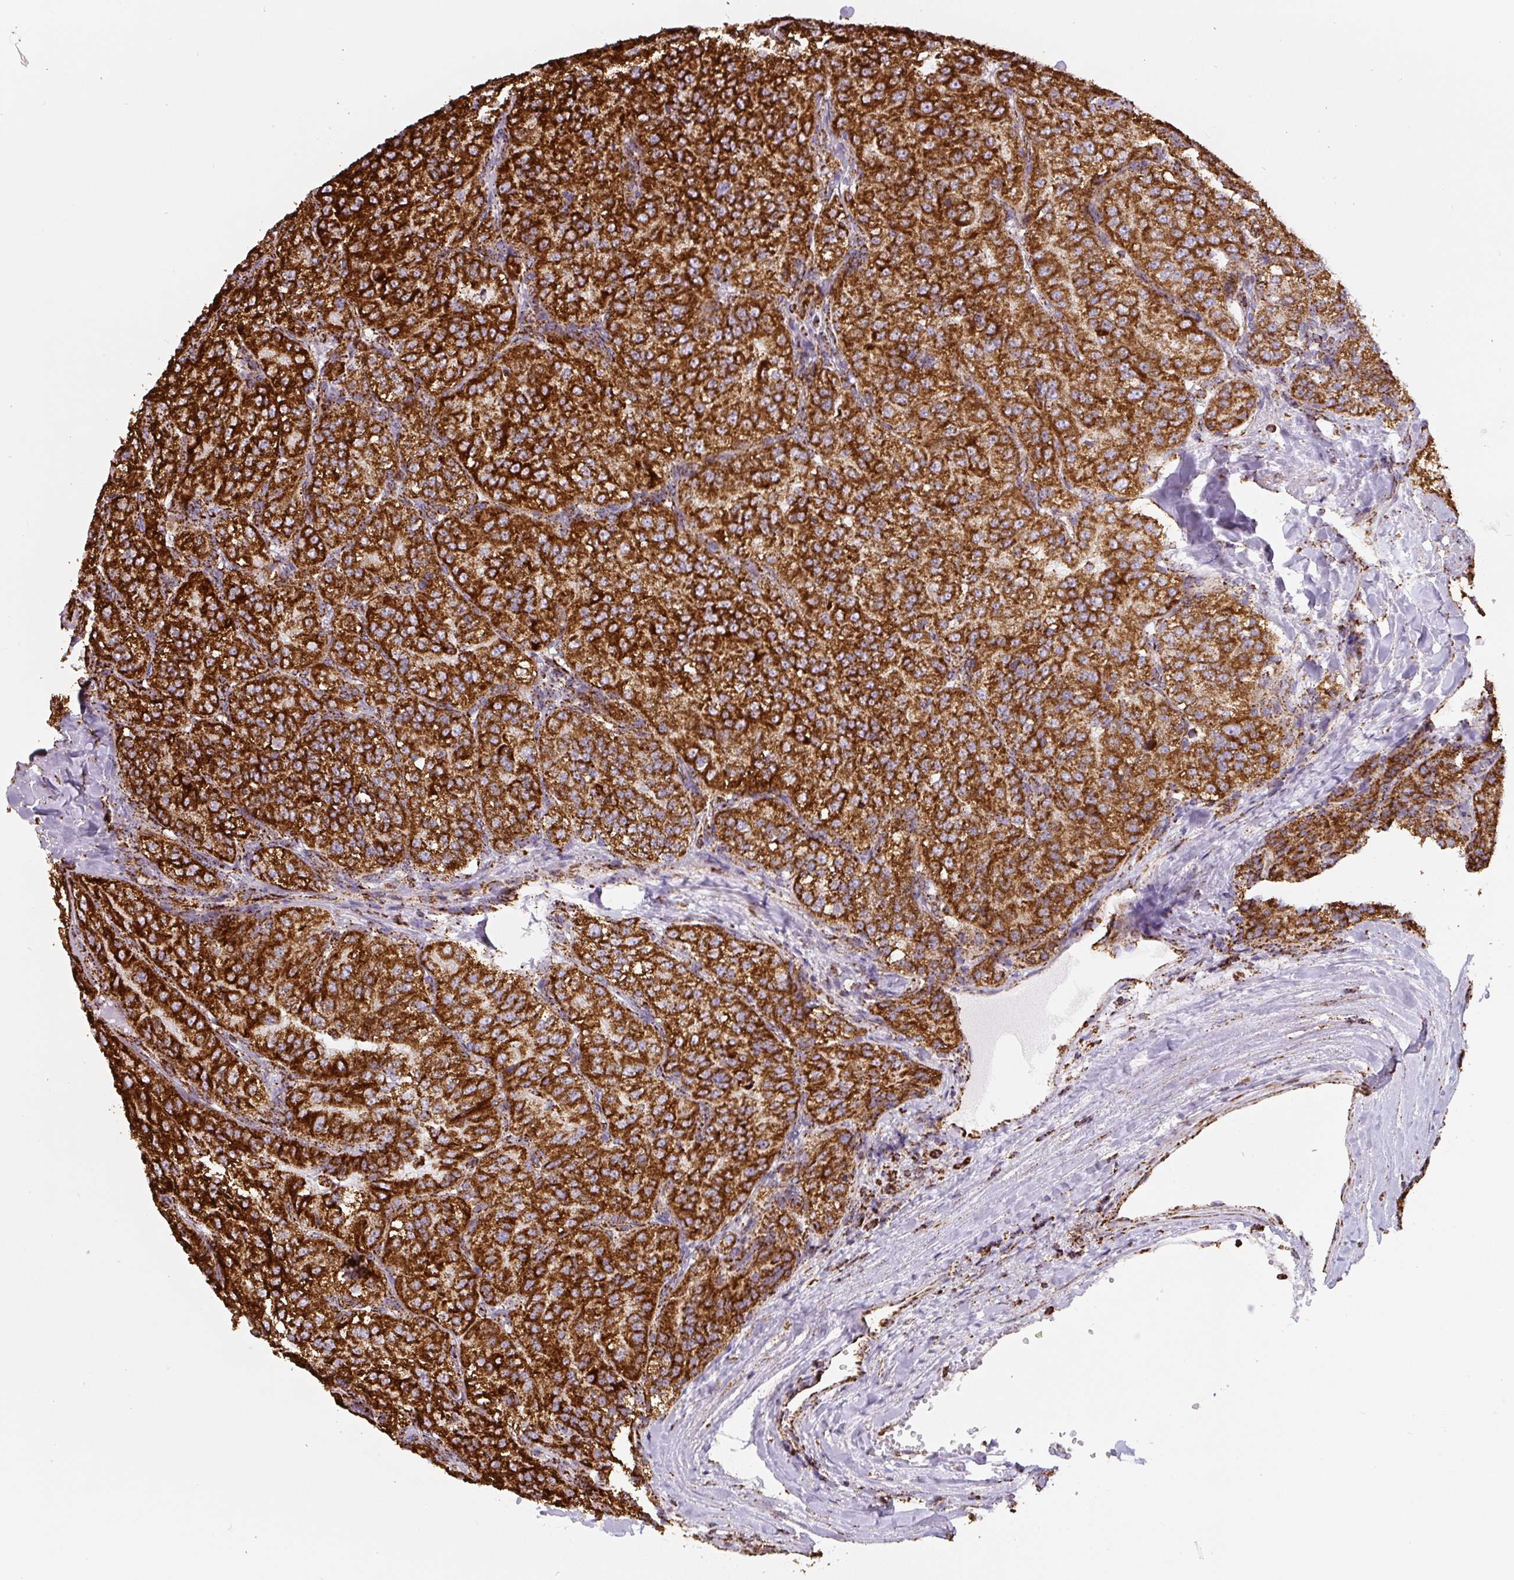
{"staining": {"intensity": "strong", "quantity": ">75%", "location": "cytoplasmic/membranous"}, "tissue": "renal cancer", "cell_type": "Tumor cells", "image_type": "cancer", "snomed": [{"axis": "morphology", "description": "Adenocarcinoma, NOS"}, {"axis": "topography", "description": "Kidney"}], "caption": "Renal cancer stained for a protein (brown) demonstrates strong cytoplasmic/membranous positive positivity in about >75% of tumor cells.", "gene": "ATP5F1A", "patient": {"sex": "female", "age": 63}}